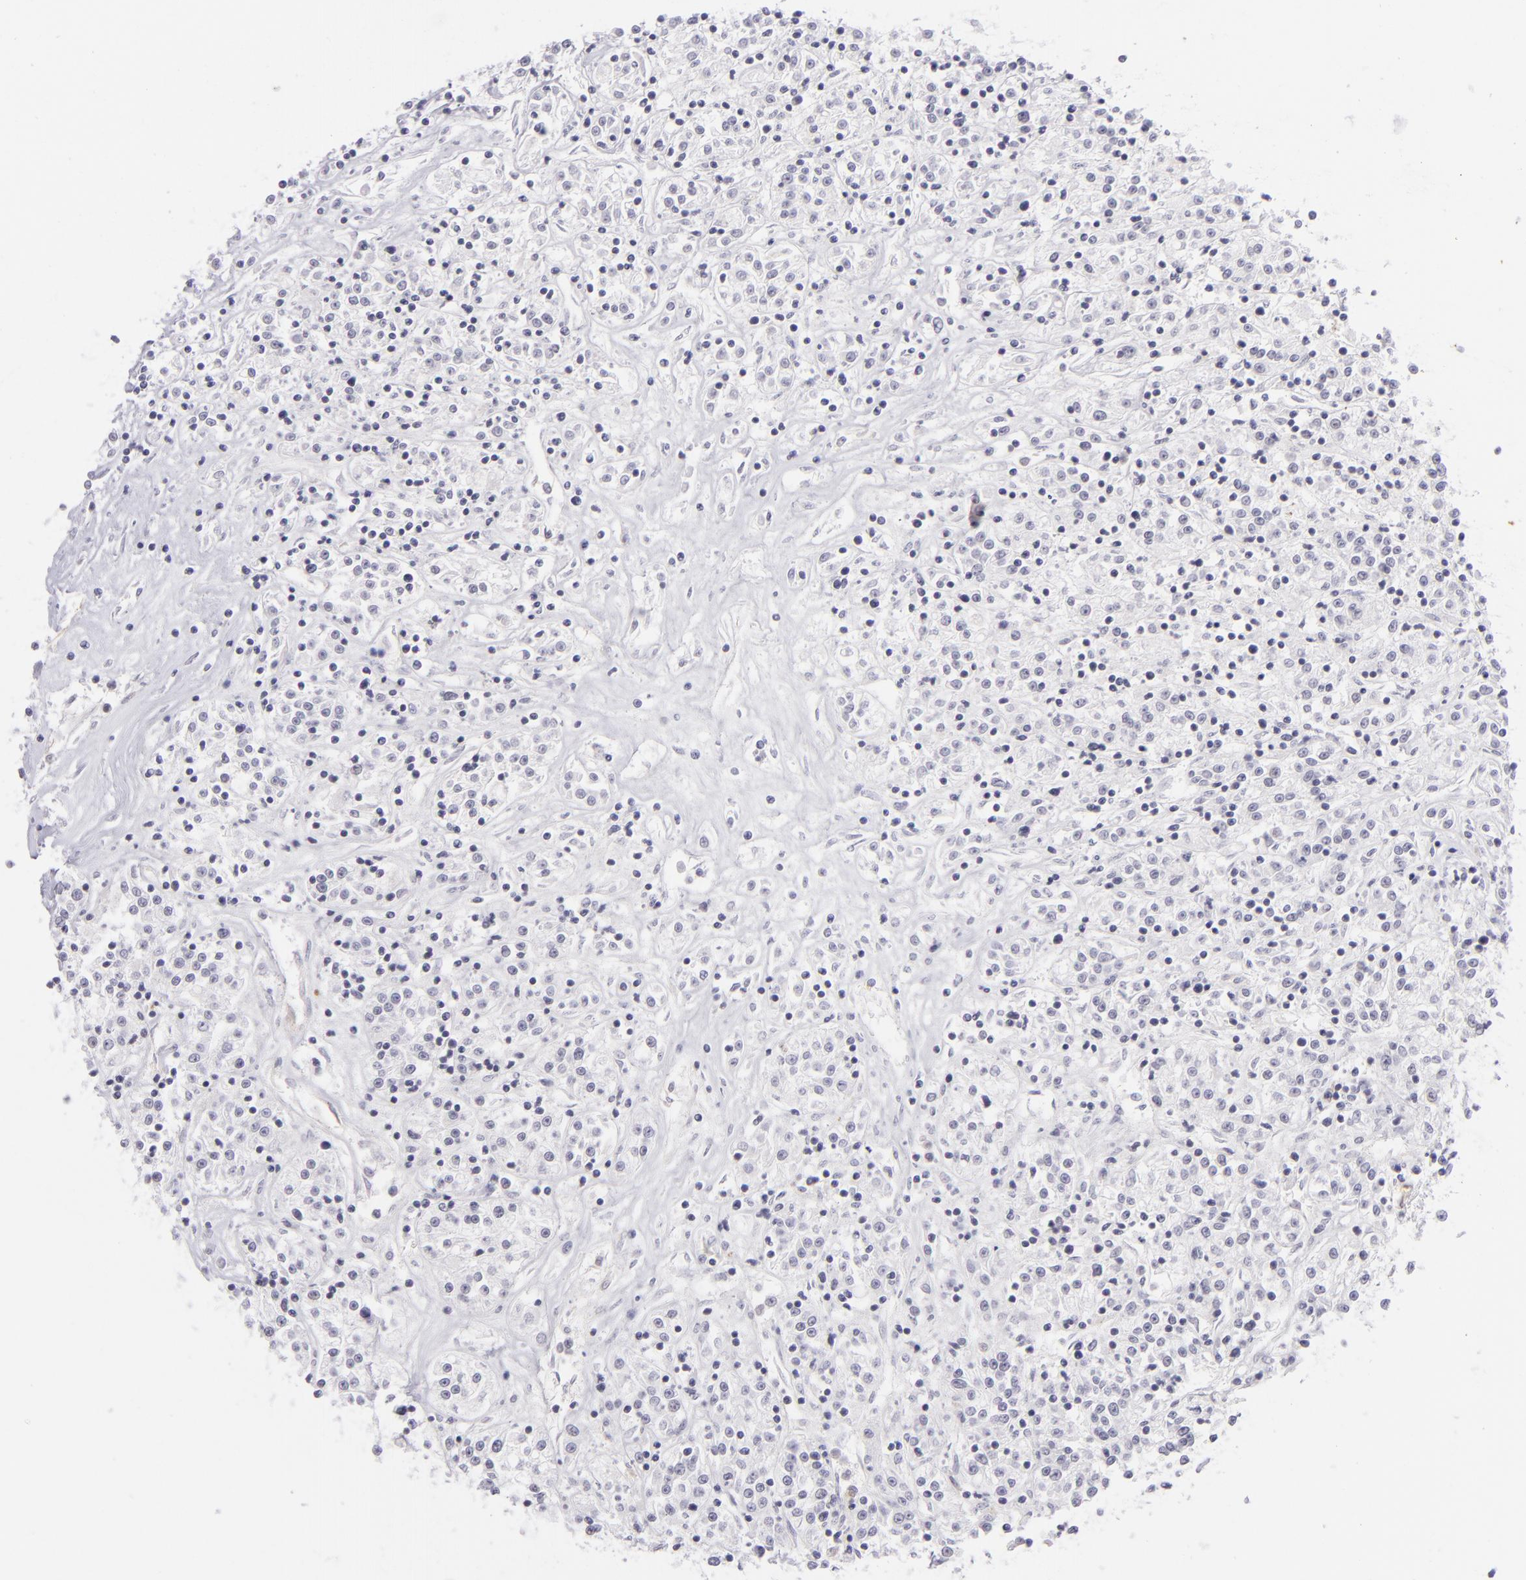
{"staining": {"intensity": "negative", "quantity": "none", "location": "none"}, "tissue": "renal cancer", "cell_type": "Tumor cells", "image_type": "cancer", "snomed": [{"axis": "morphology", "description": "Adenocarcinoma, NOS"}, {"axis": "topography", "description": "Kidney"}], "caption": "A high-resolution image shows IHC staining of renal cancer, which exhibits no significant positivity in tumor cells.", "gene": "THBD", "patient": {"sex": "female", "age": 76}}